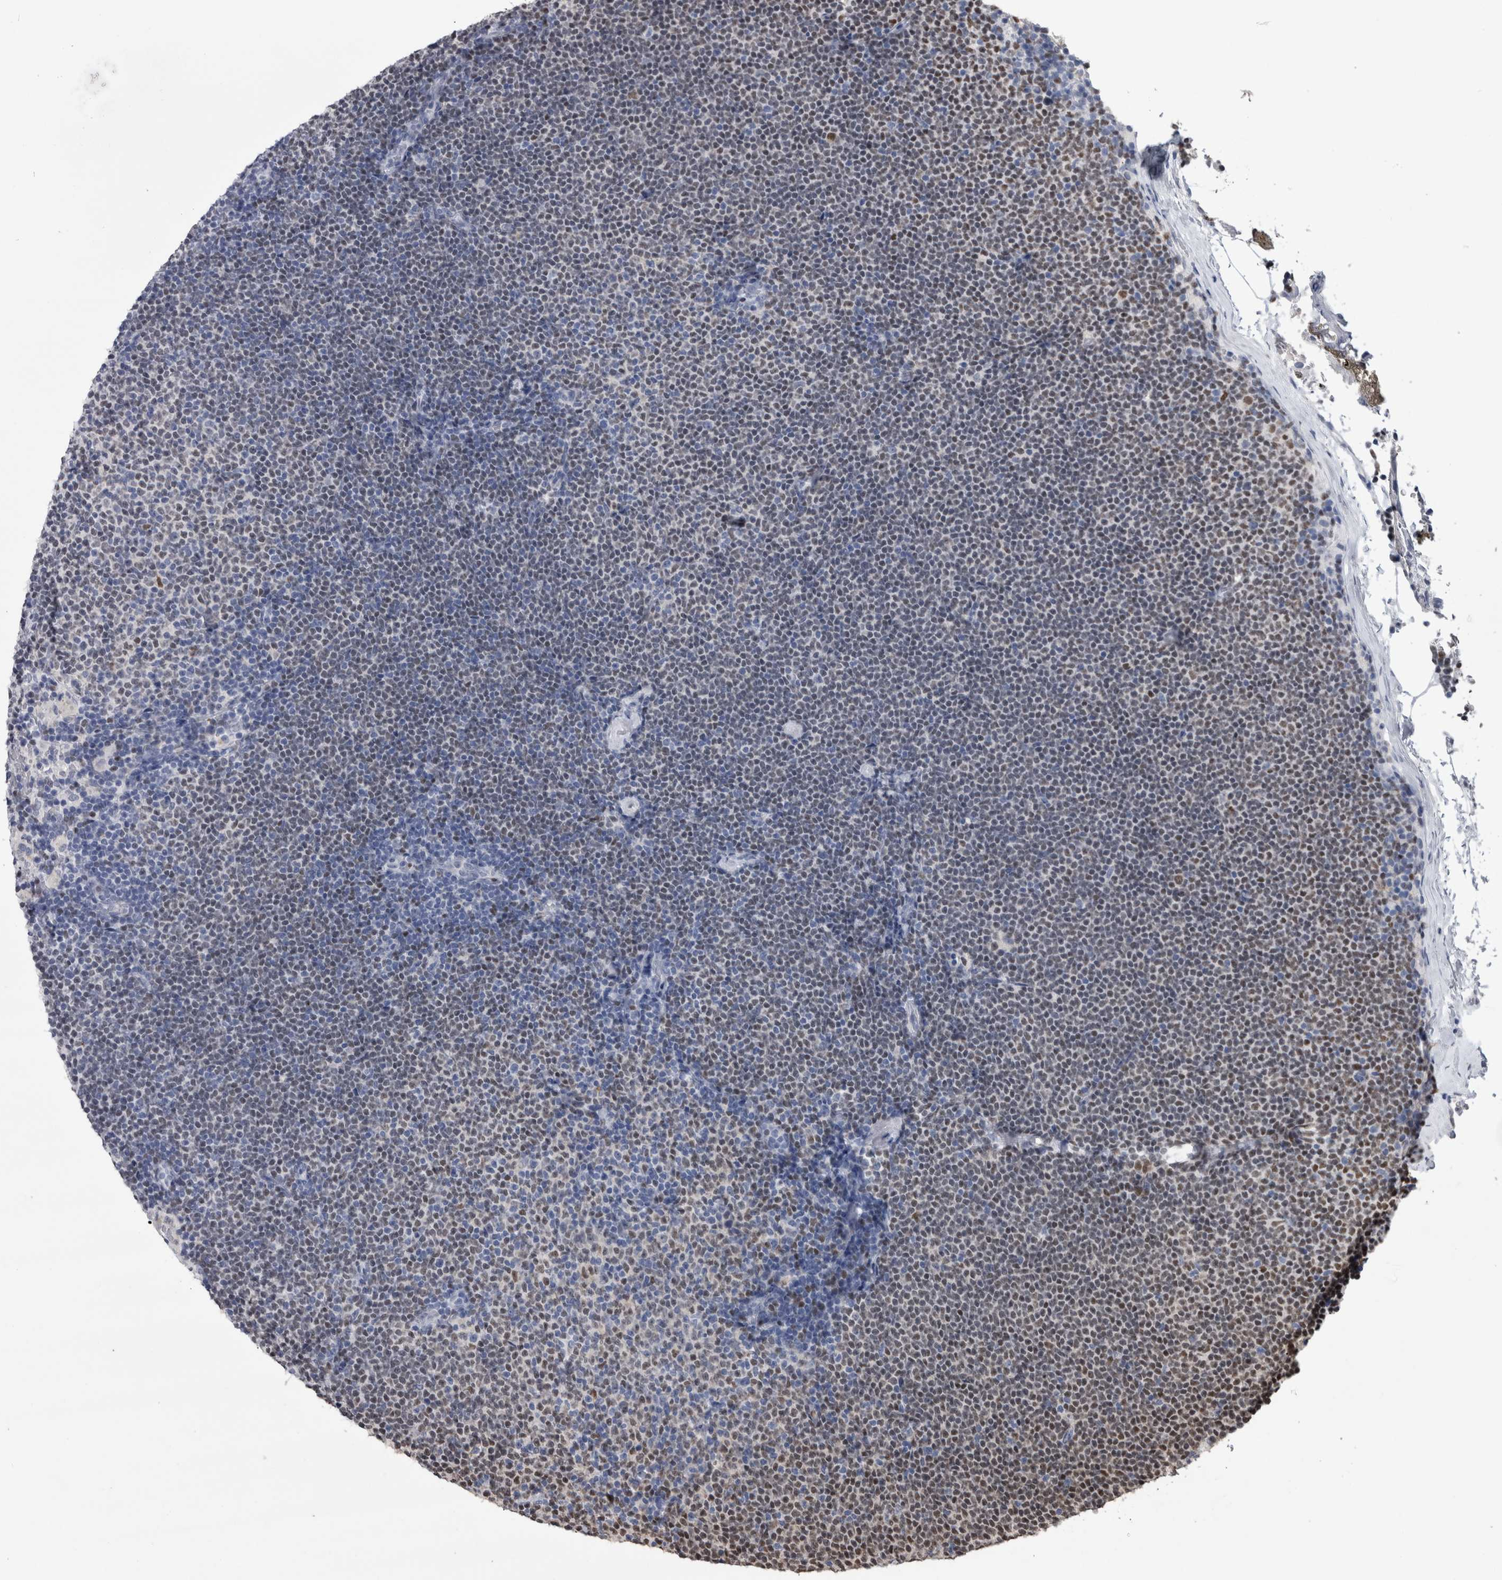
{"staining": {"intensity": "weak", "quantity": "25%-75%", "location": "nuclear"}, "tissue": "lymphoma", "cell_type": "Tumor cells", "image_type": "cancer", "snomed": [{"axis": "morphology", "description": "Malignant lymphoma, non-Hodgkin's type, Low grade"}, {"axis": "topography", "description": "Lymph node"}], "caption": "An immunohistochemistry photomicrograph of neoplastic tissue is shown. Protein staining in brown highlights weak nuclear positivity in lymphoma within tumor cells.", "gene": "PAX5", "patient": {"sex": "female", "age": 53}}